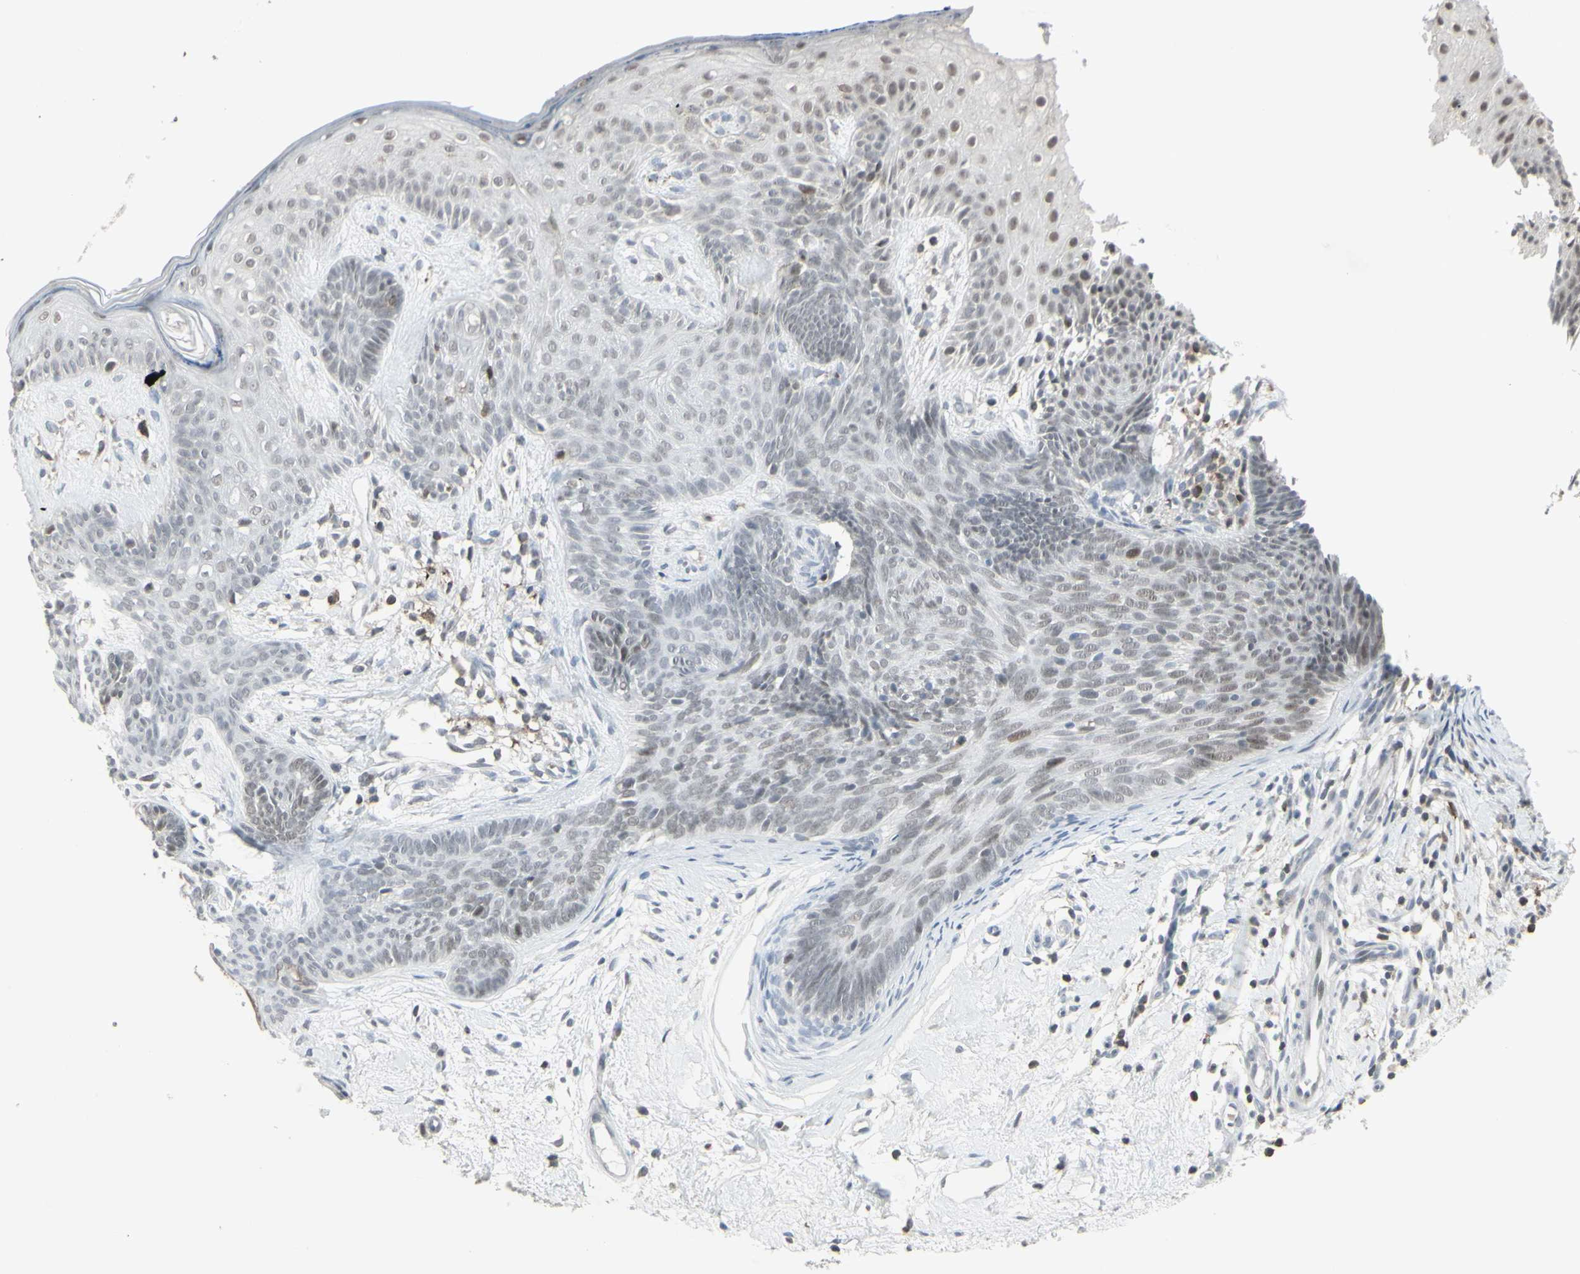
{"staining": {"intensity": "weak", "quantity": "<25%", "location": "nuclear"}, "tissue": "skin cancer", "cell_type": "Tumor cells", "image_type": "cancer", "snomed": [{"axis": "morphology", "description": "Developmental malformation"}, {"axis": "morphology", "description": "Basal cell carcinoma"}, {"axis": "topography", "description": "Skin"}], "caption": "An IHC histopathology image of skin cancer (basal cell carcinoma) is shown. There is no staining in tumor cells of skin cancer (basal cell carcinoma).", "gene": "SAMSN1", "patient": {"sex": "female", "age": 62}}